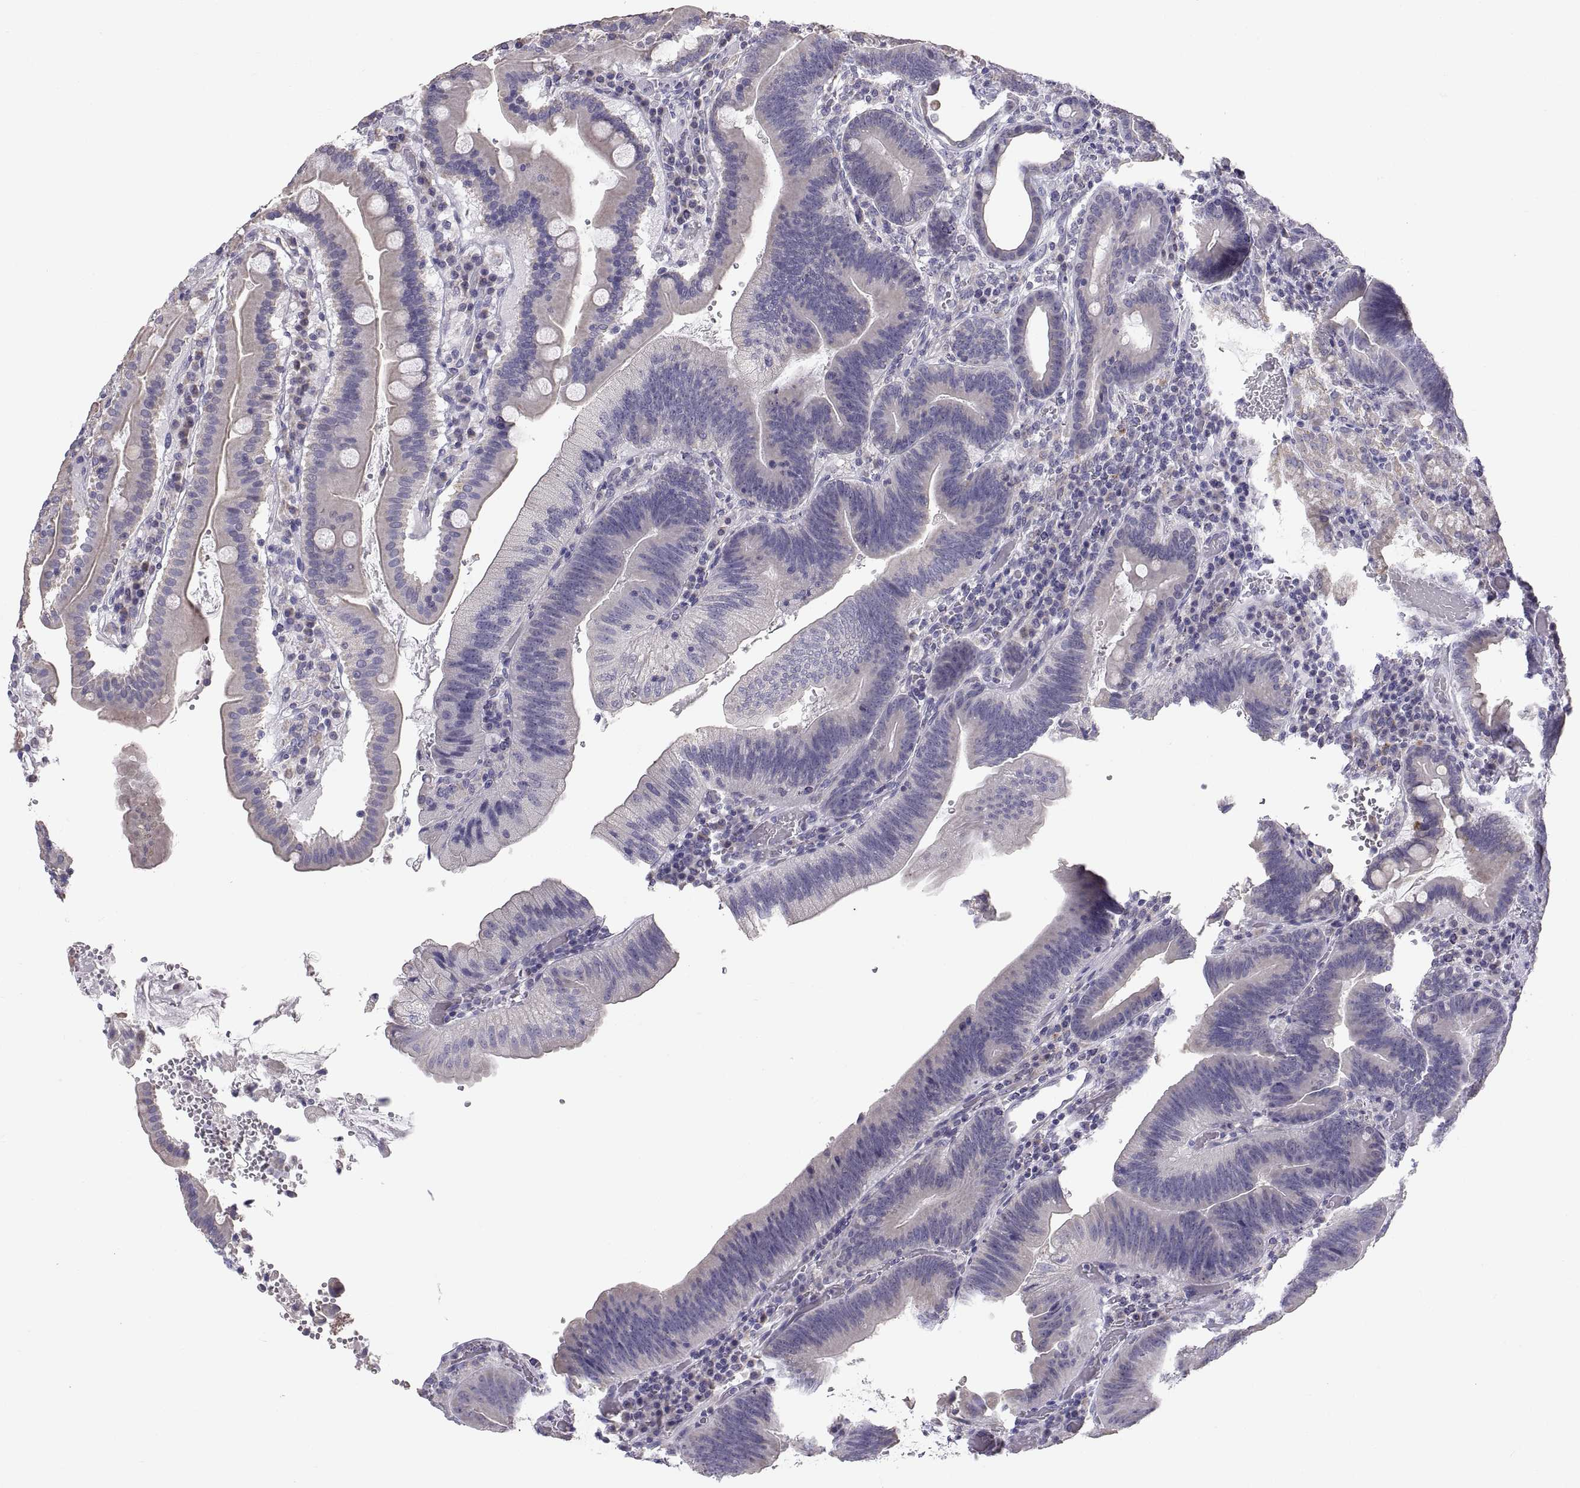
{"staining": {"intensity": "negative", "quantity": "none", "location": "none"}, "tissue": "duodenum", "cell_type": "Glandular cells", "image_type": "normal", "snomed": [{"axis": "morphology", "description": "Normal tissue, NOS"}, {"axis": "topography", "description": "Duodenum"}], "caption": "Duodenum was stained to show a protein in brown. There is no significant positivity in glandular cells. Nuclei are stained in blue.", "gene": "TNNC1", "patient": {"sex": "female", "age": 62}}